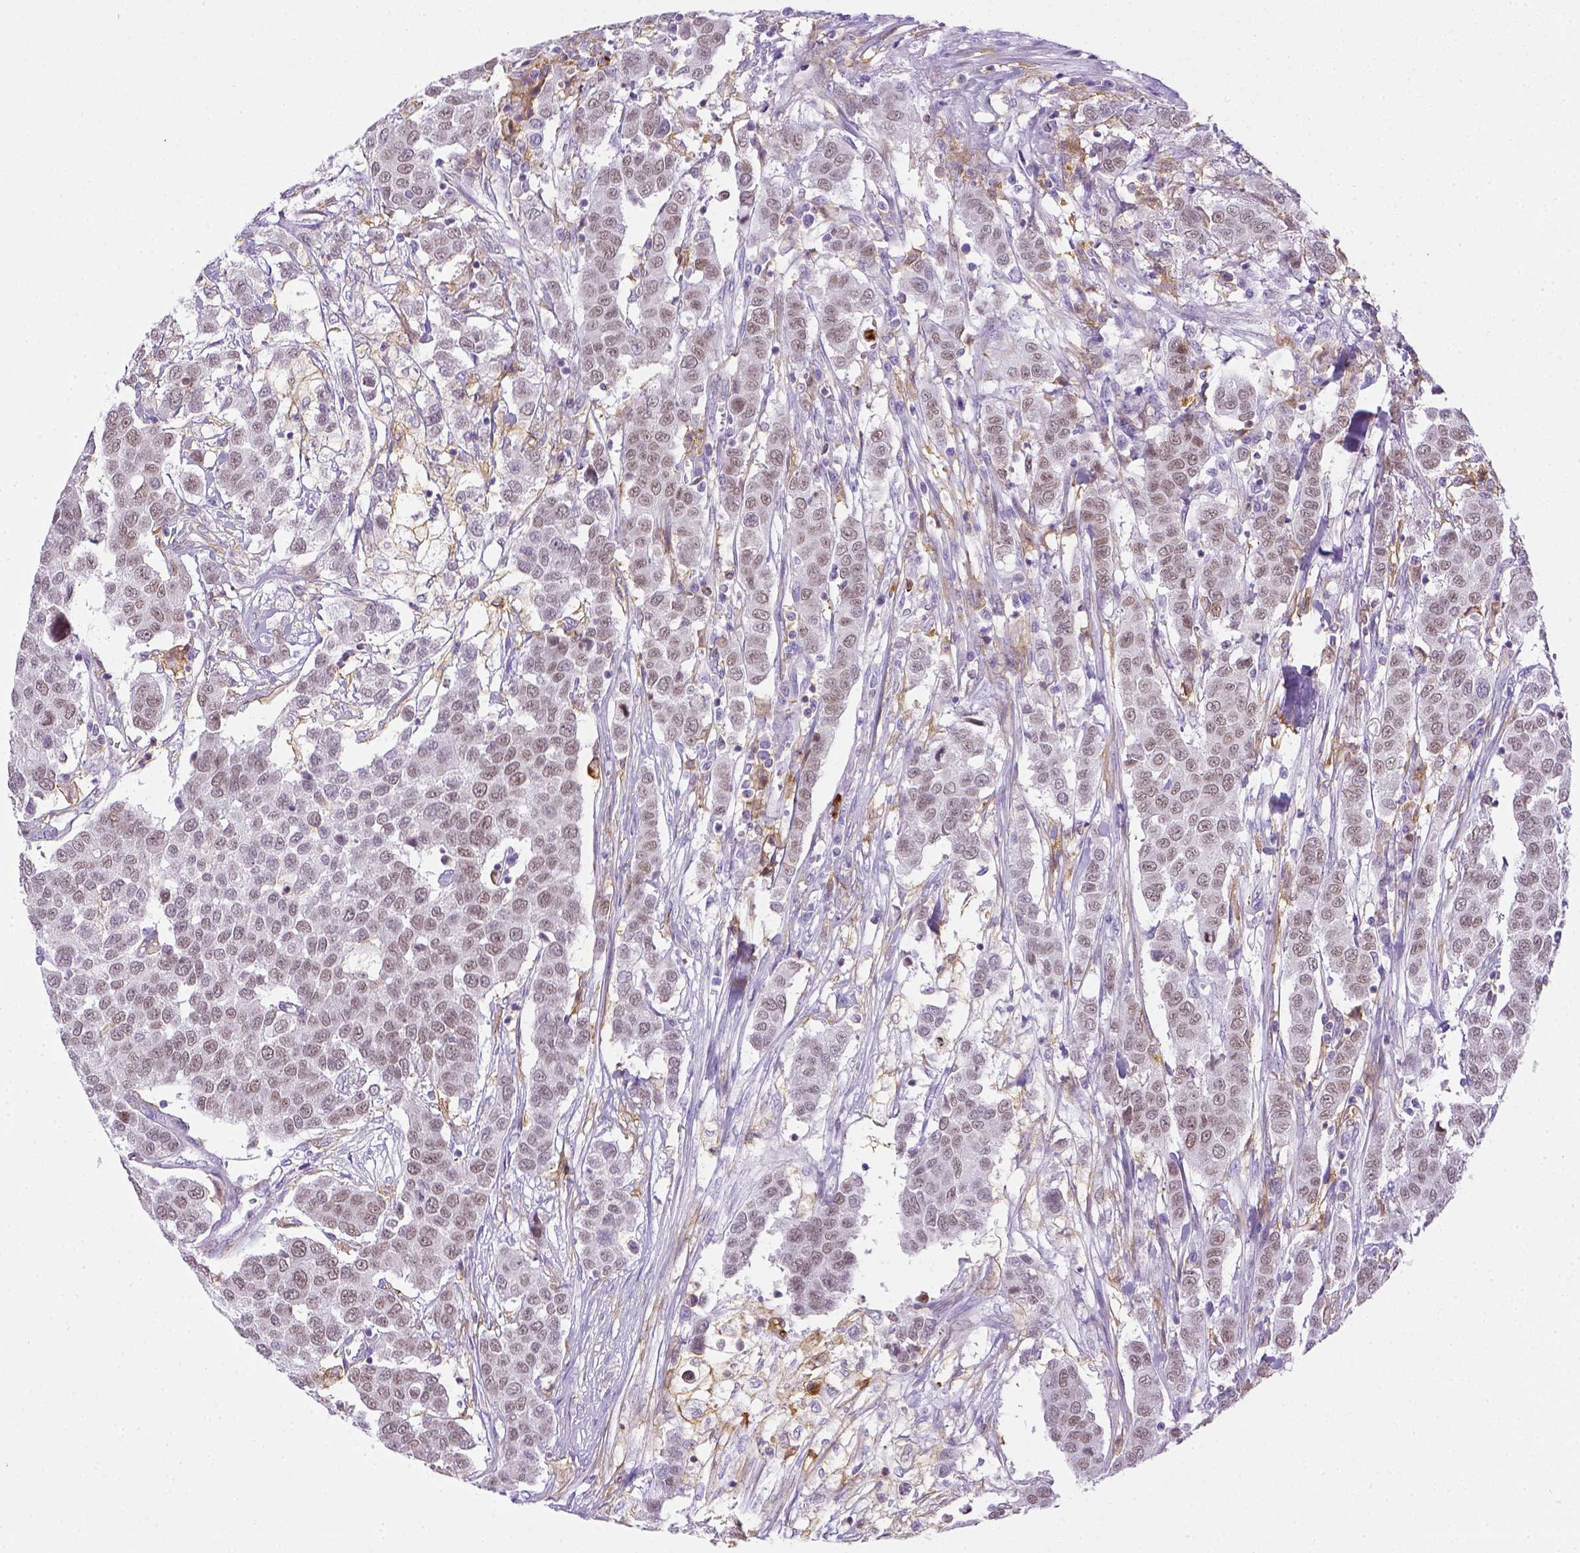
{"staining": {"intensity": "negative", "quantity": "none", "location": "none"}, "tissue": "urothelial cancer", "cell_type": "Tumor cells", "image_type": "cancer", "snomed": [{"axis": "morphology", "description": "Urothelial carcinoma, High grade"}, {"axis": "topography", "description": "Urinary bladder"}], "caption": "Urothelial cancer was stained to show a protein in brown. There is no significant staining in tumor cells.", "gene": "ITGAM", "patient": {"sex": "female", "age": 58}}